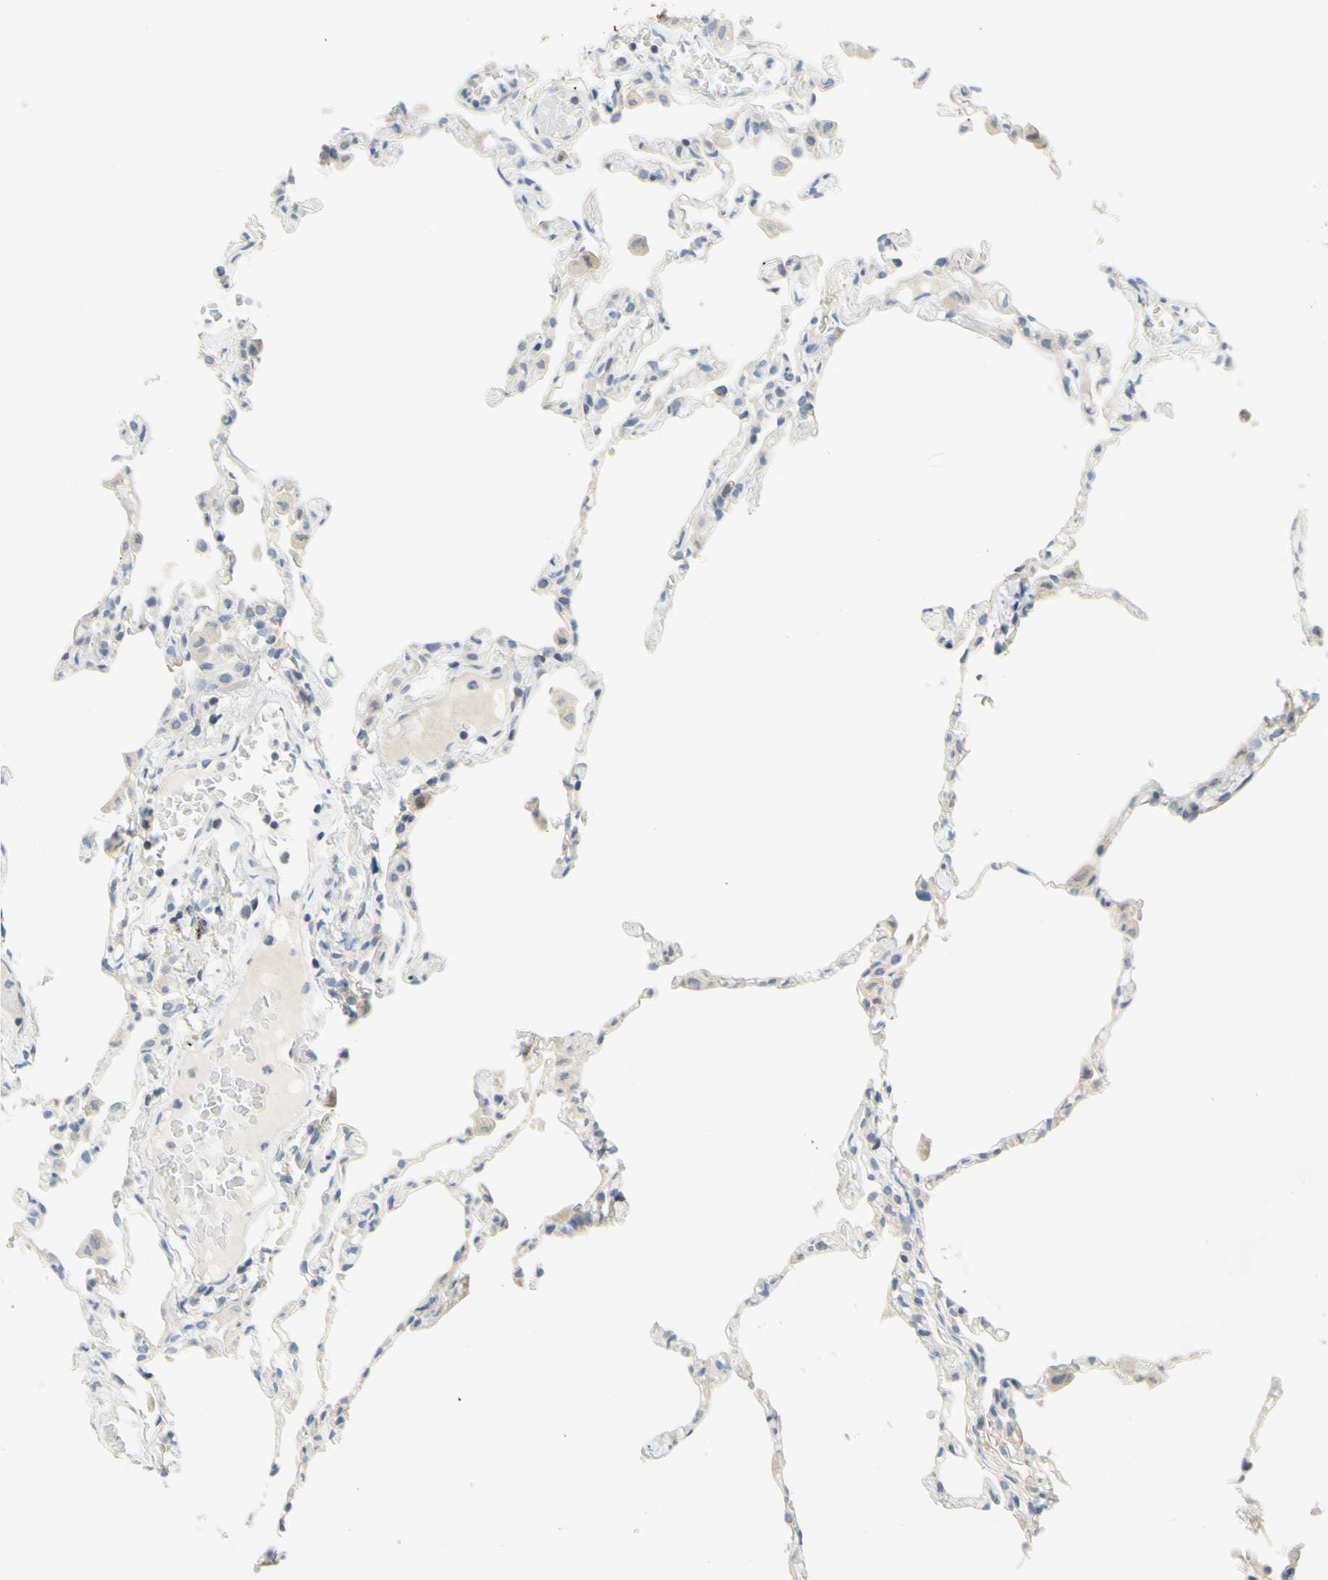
{"staining": {"intensity": "negative", "quantity": "none", "location": "none"}, "tissue": "lung", "cell_type": "Alveolar cells", "image_type": "normal", "snomed": [{"axis": "morphology", "description": "Normal tissue, NOS"}, {"axis": "topography", "description": "Lung"}], "caption": "Photomicrograph shows no protein positivity in alveolar cells of benign lung. (DAB immunohistochemistry visualized using brightfield microscopy, high magnification).", "gene": "CCNB2", "patient": {"sex": "female", "age": 49}}